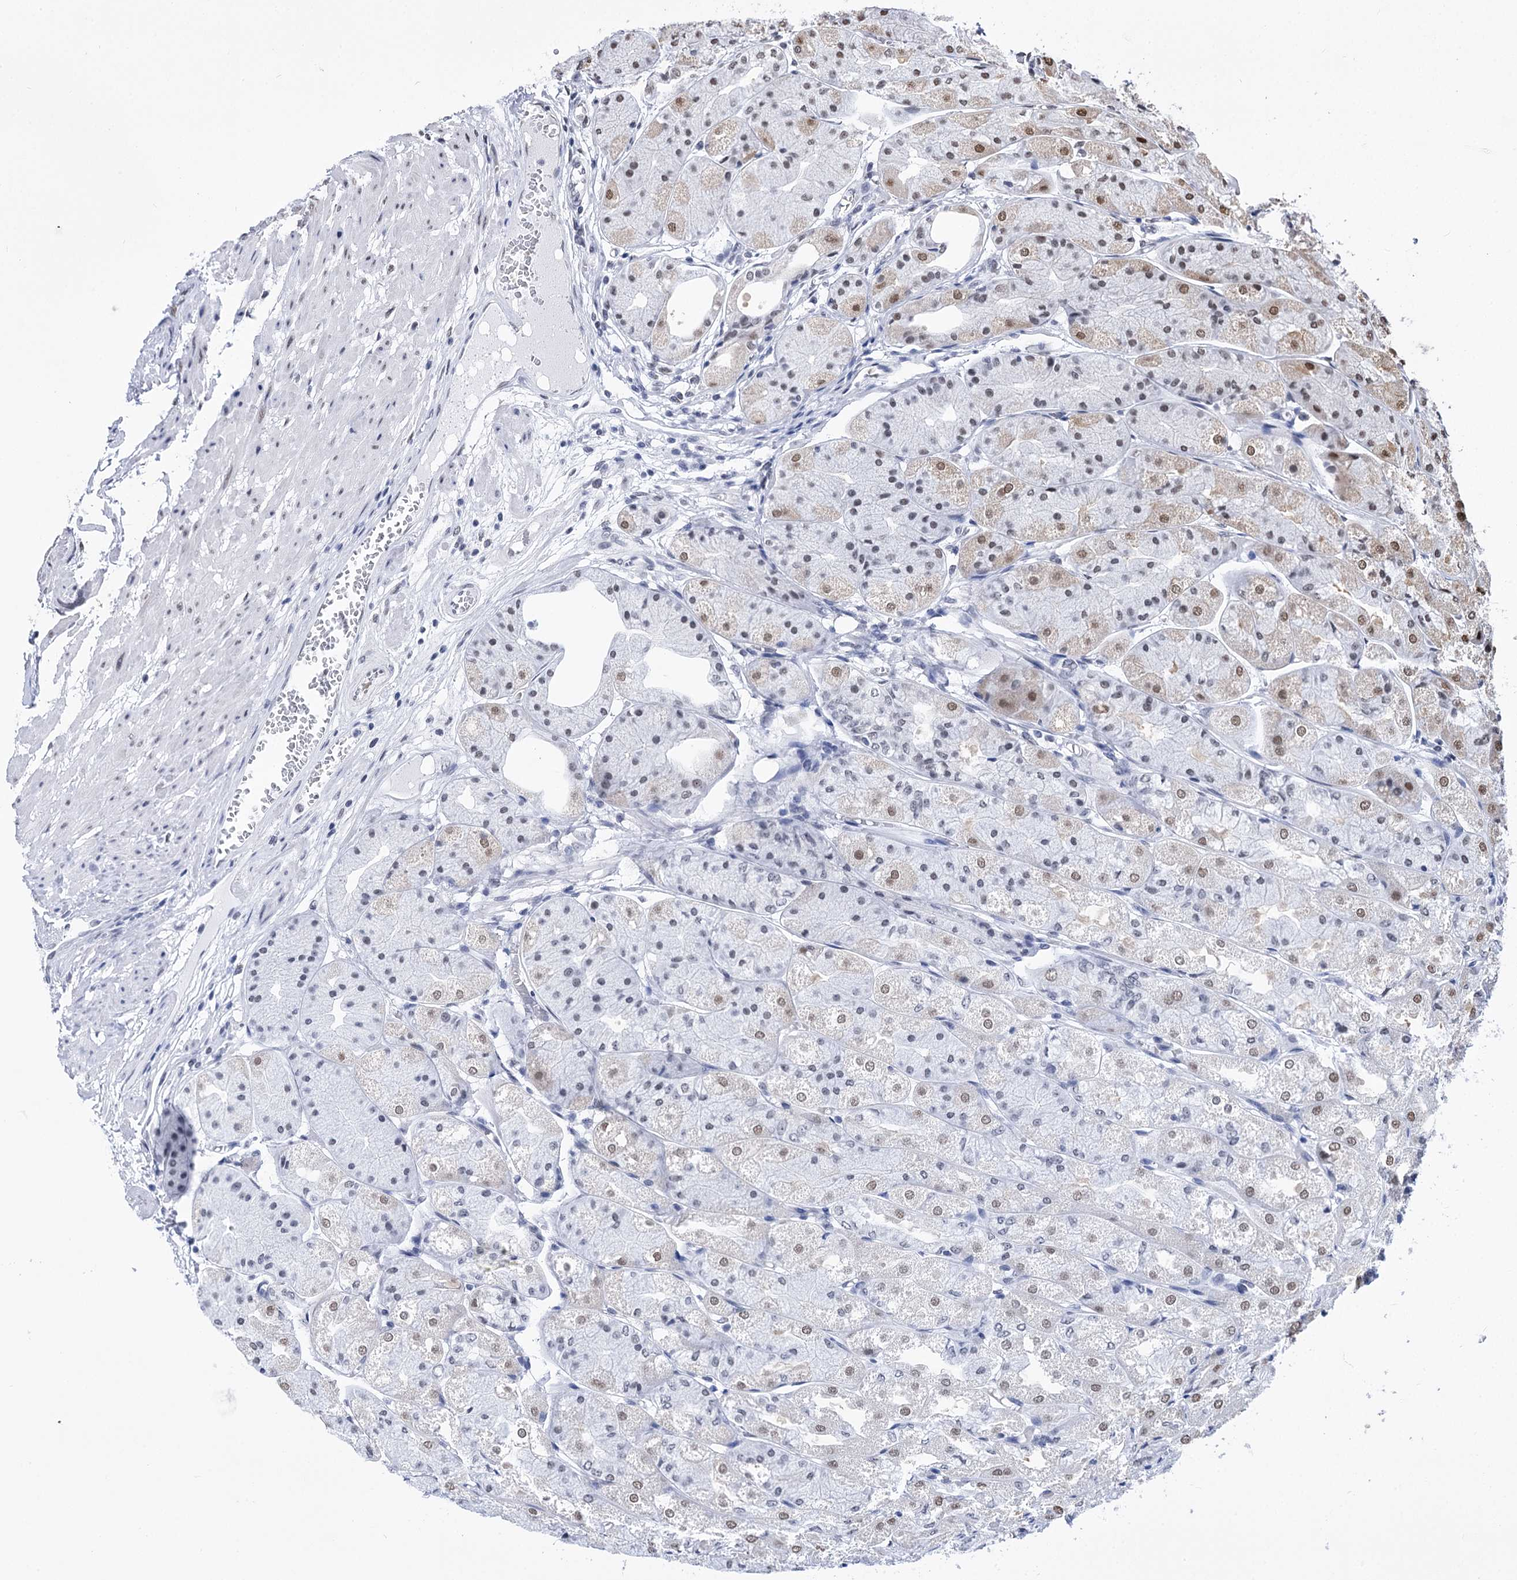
{"staining": {"intensity": "moderate", "quantity": "<25%", "location": "nuclear"}, "tissue": "stomach", "cell_type": "Glandular cells", "image_type": "normal", "snomed": [{"axis": "morphology", "description": "Normal tissue, NOS"}, {"axis": "topography", "description": "Stomach, upper"}], "caption": "This histopathology image shows immunohistochemistry (IHC) staining of unremarkable stomach, with low moderate nuclear staining in approximately <25% of glandular cells.", "gene": "POU4F3", "patient": {"sex": "male", "age": 72}}